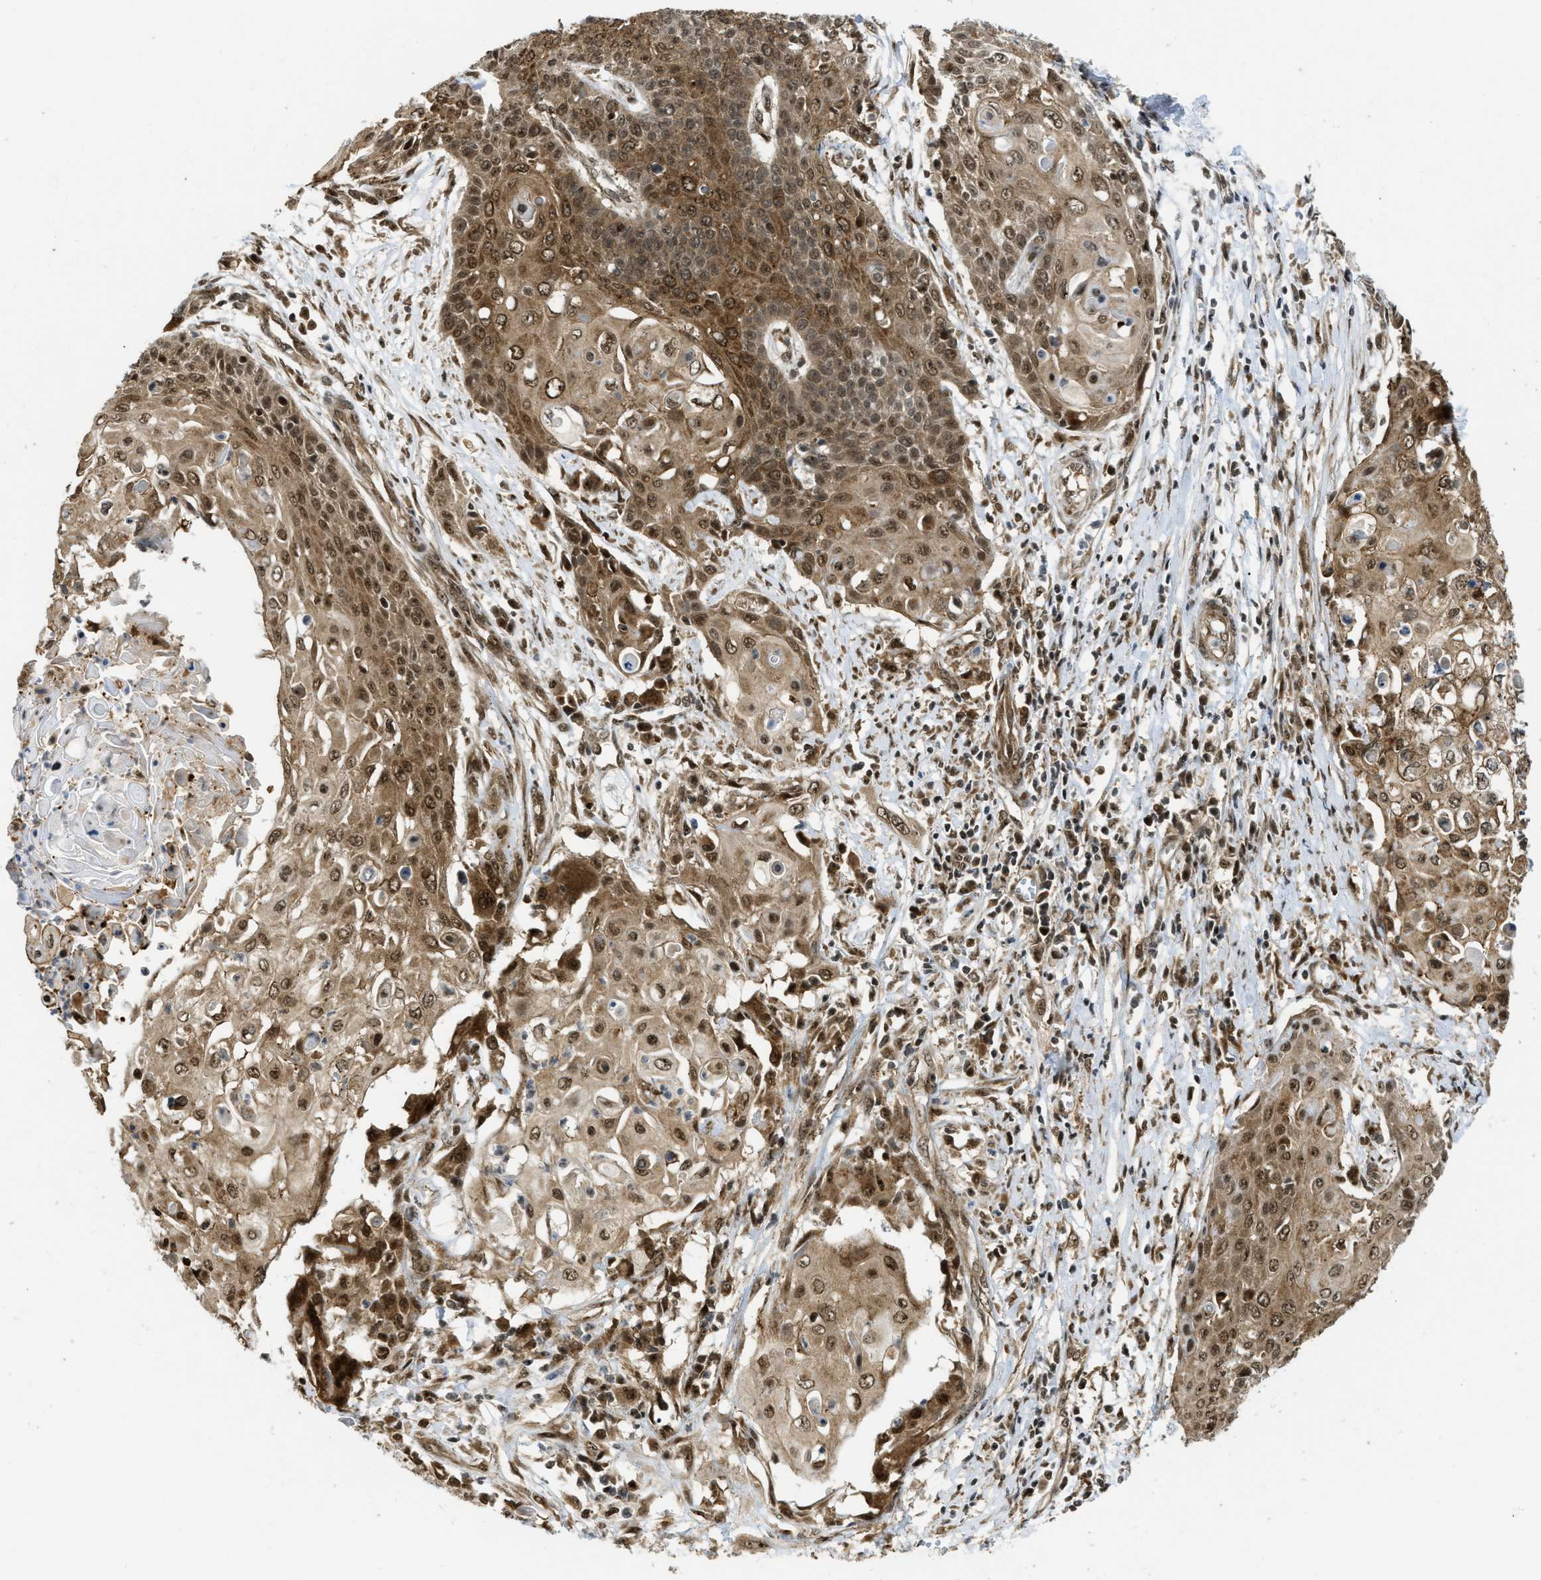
{"staining": {"intensity": "moderate", "quantity": ">75%", "location": "cytoplasmic/membranous,nuclear"}, "tissue": "cervical cancer", "cell_type": "Tumor cells", "image_type": "cancer", "snomed": [{"axis": "morphology", "description": "Squamous cell carcinoma, NOS"}, {"axis": "topography", "description": "Cervix"}], "caption": "Moderate cytoplasmic/membranous and nuclear expression for a protein is present in approximately >75% of tumor cells of cervical cancer (squamous cell carcinoma) using immunohistochemistry (IHC).", "gene": "TACC1", "patient": {"sex": "female", "age": 39}}